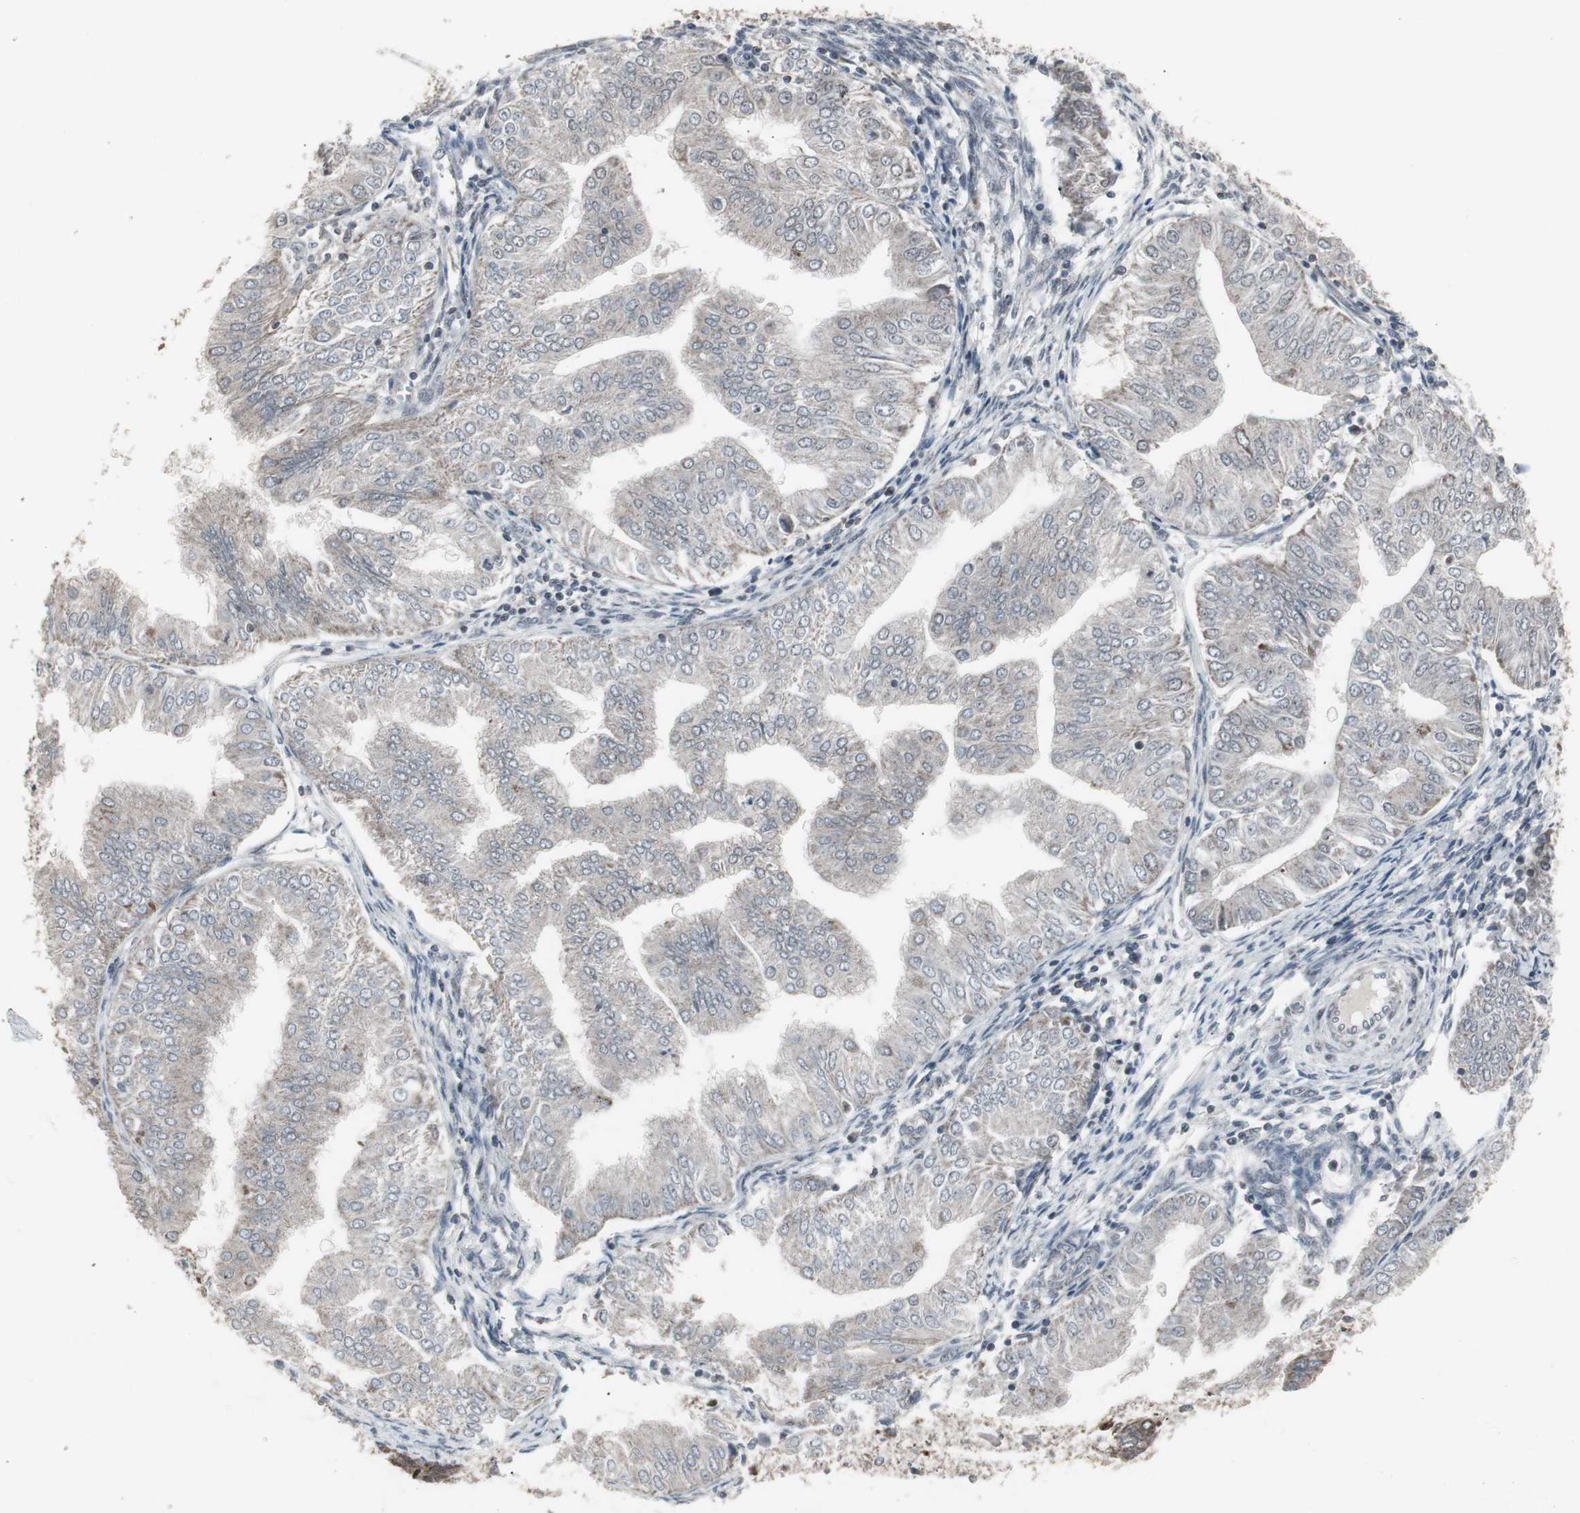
{"staining": {"intensity": "weak", "quantity": "<25%", "location": "cytoplasmic/membranous,nuclear"}, "tissue": "endometrial cancer", "cell_type": "Tumor cells", "image_type": "cancer", "snomed": [{"axis": "morphology", "description": "Adenocarcinoma, NOS"}, {"axis": "topography", "description": "Endometrium"}], "caption": "Immunohistochemistry (IHC) histopathology image of neoplastic tissue: human adenocarcinoma (endometrial) stained with DAB (3,3'-diaminobenzidine) exhibits no significant protein staining in tumor cells.", "gene": "RXRA", "patient": {"sex": "female", "age": 53}}